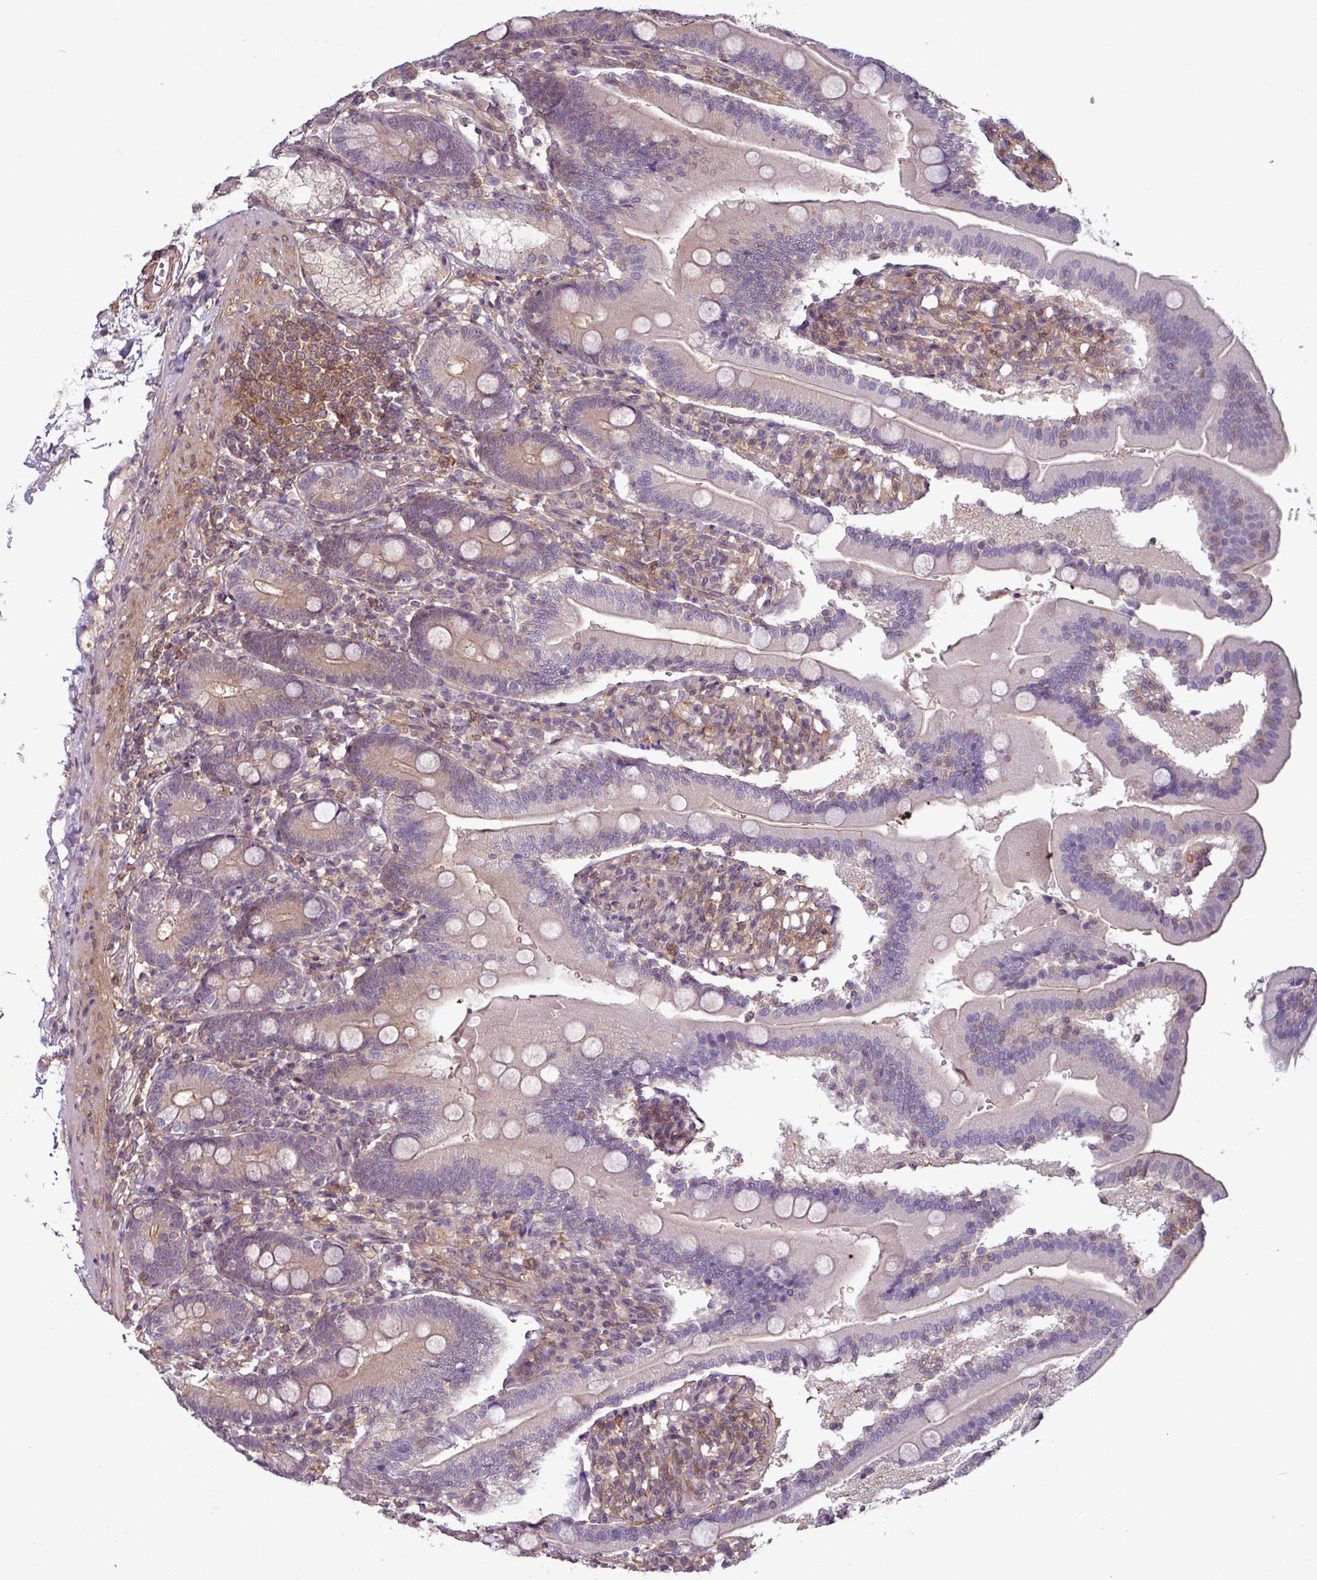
{"staining": {"intensity": "moderate", "quantity": "<25%", "location": "cytoplasmic/membranous"}, "tissue": "duodenum", "cell_type": "Glandular cells", "image_type": "normal", "snomed": [{"axis": "morphology", "description": "Normal tissue, NOS"}, {"axis": "topography", "description": "Duodenum"}], "caption": "High-power microscopy captured an IHC image of benign duodenum, revealing moderate cytoplasmic/membranous staining in approximately <25% of glandular cells.", "gene": "SH3BGRL", "patient": {"sex": "female", "age": 67}}